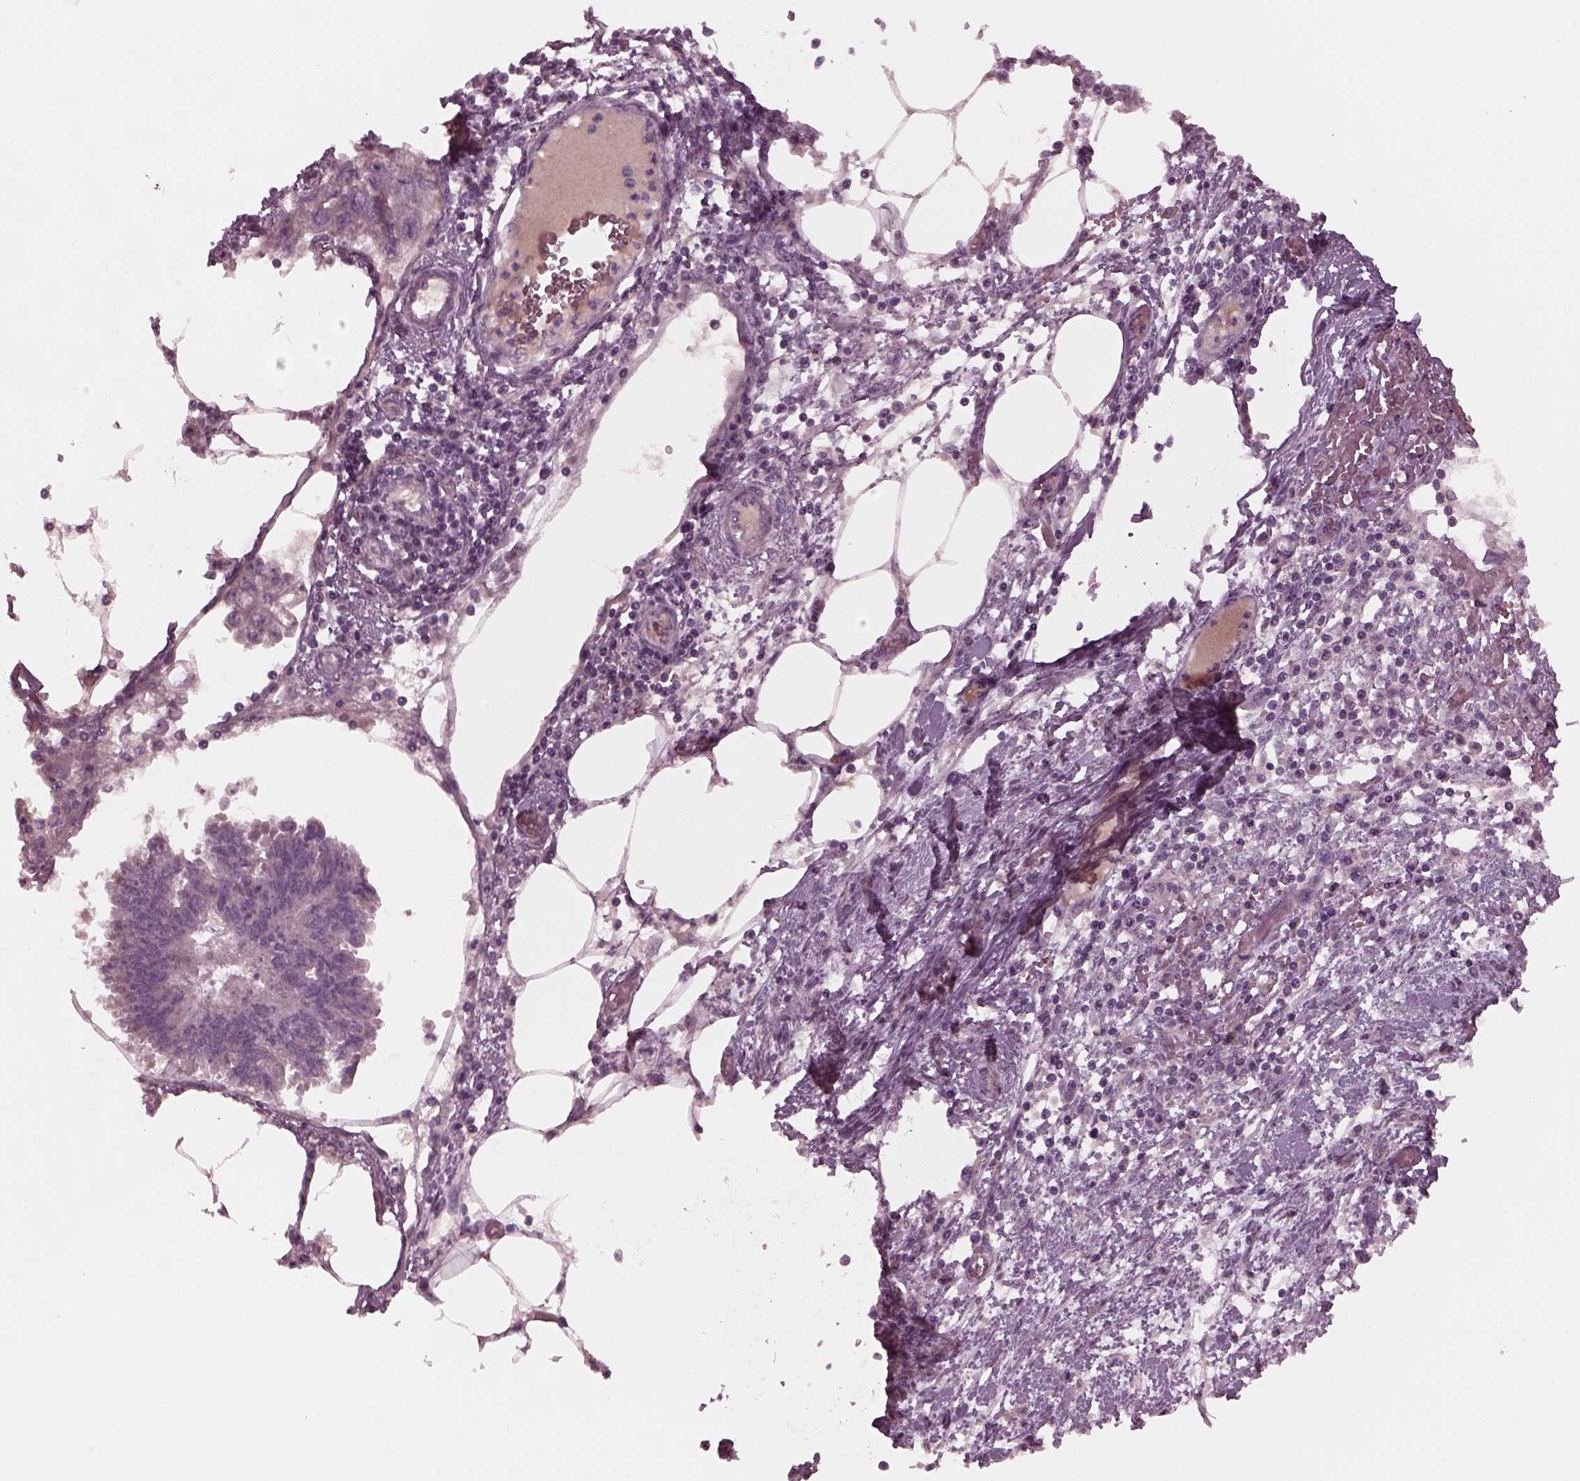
{"staining": {"intensity": "negative", "quantity": "none", "location": "none"}, "tissue": "endometrial cancer", "cell_type": "Tumor cells", "image_type": "cancer", "snomed": [{"axis": "morphology", "description": "Adenocarcinoma, NOS"}, {"axis": "morphology", "description": "Adenocarcinoma, metastatic, NOS"}, {"axis": "topography", "description": "Adipose tissue"}, {"axis": "topography", "description": "Endometrium"}], "caption": "Protein analysis of adenocarcinoma (endometrial) reveals no significant staining in tumor cells.", "gene": "PORCN", "patient": {"sex": "female", "age": 67}}